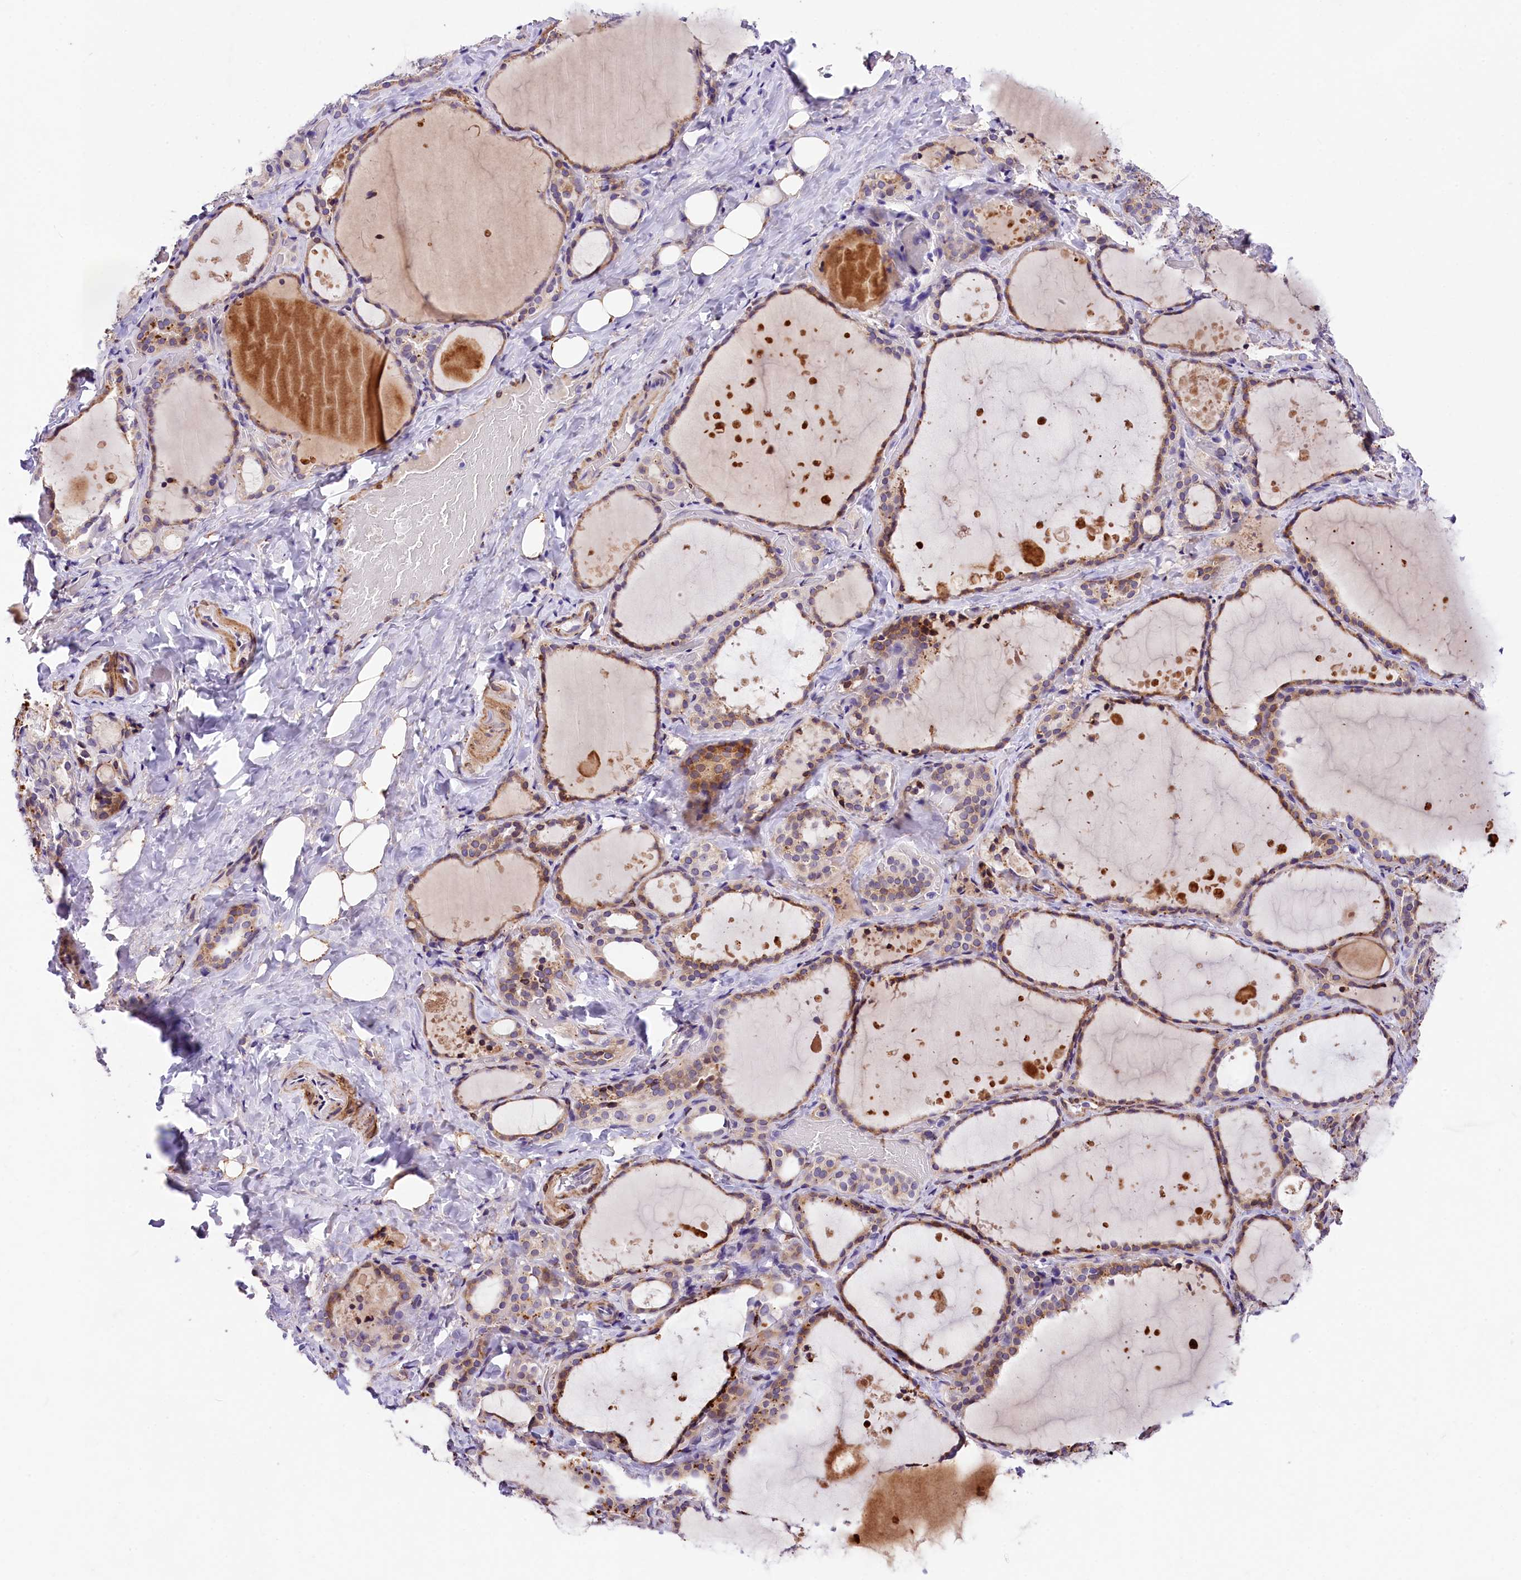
{"staining": {"intensity": "moderate", "quantity": ">75%", "location": "cytoplasmic/membranous"}, "tissue": "thyroid gland", "cell_type": "Glandular cells", "image_type": "normal", "snomed": [{"axis": "morphology", "description": "Normal tissue, NOS"}, {"axis": "topography", "description": "Thyroid gland"}], "caption": "Immunohistochemical staining of unremarkable thyroid gland shows moderate cytoplasmic/membranous protein positivity in about >75% of glandular cells. (brown staining indicates protein expression, while blue staining denotes nuclei).", "gene": "ITGA1", "patient": {"sex": "female", "age": 44}}